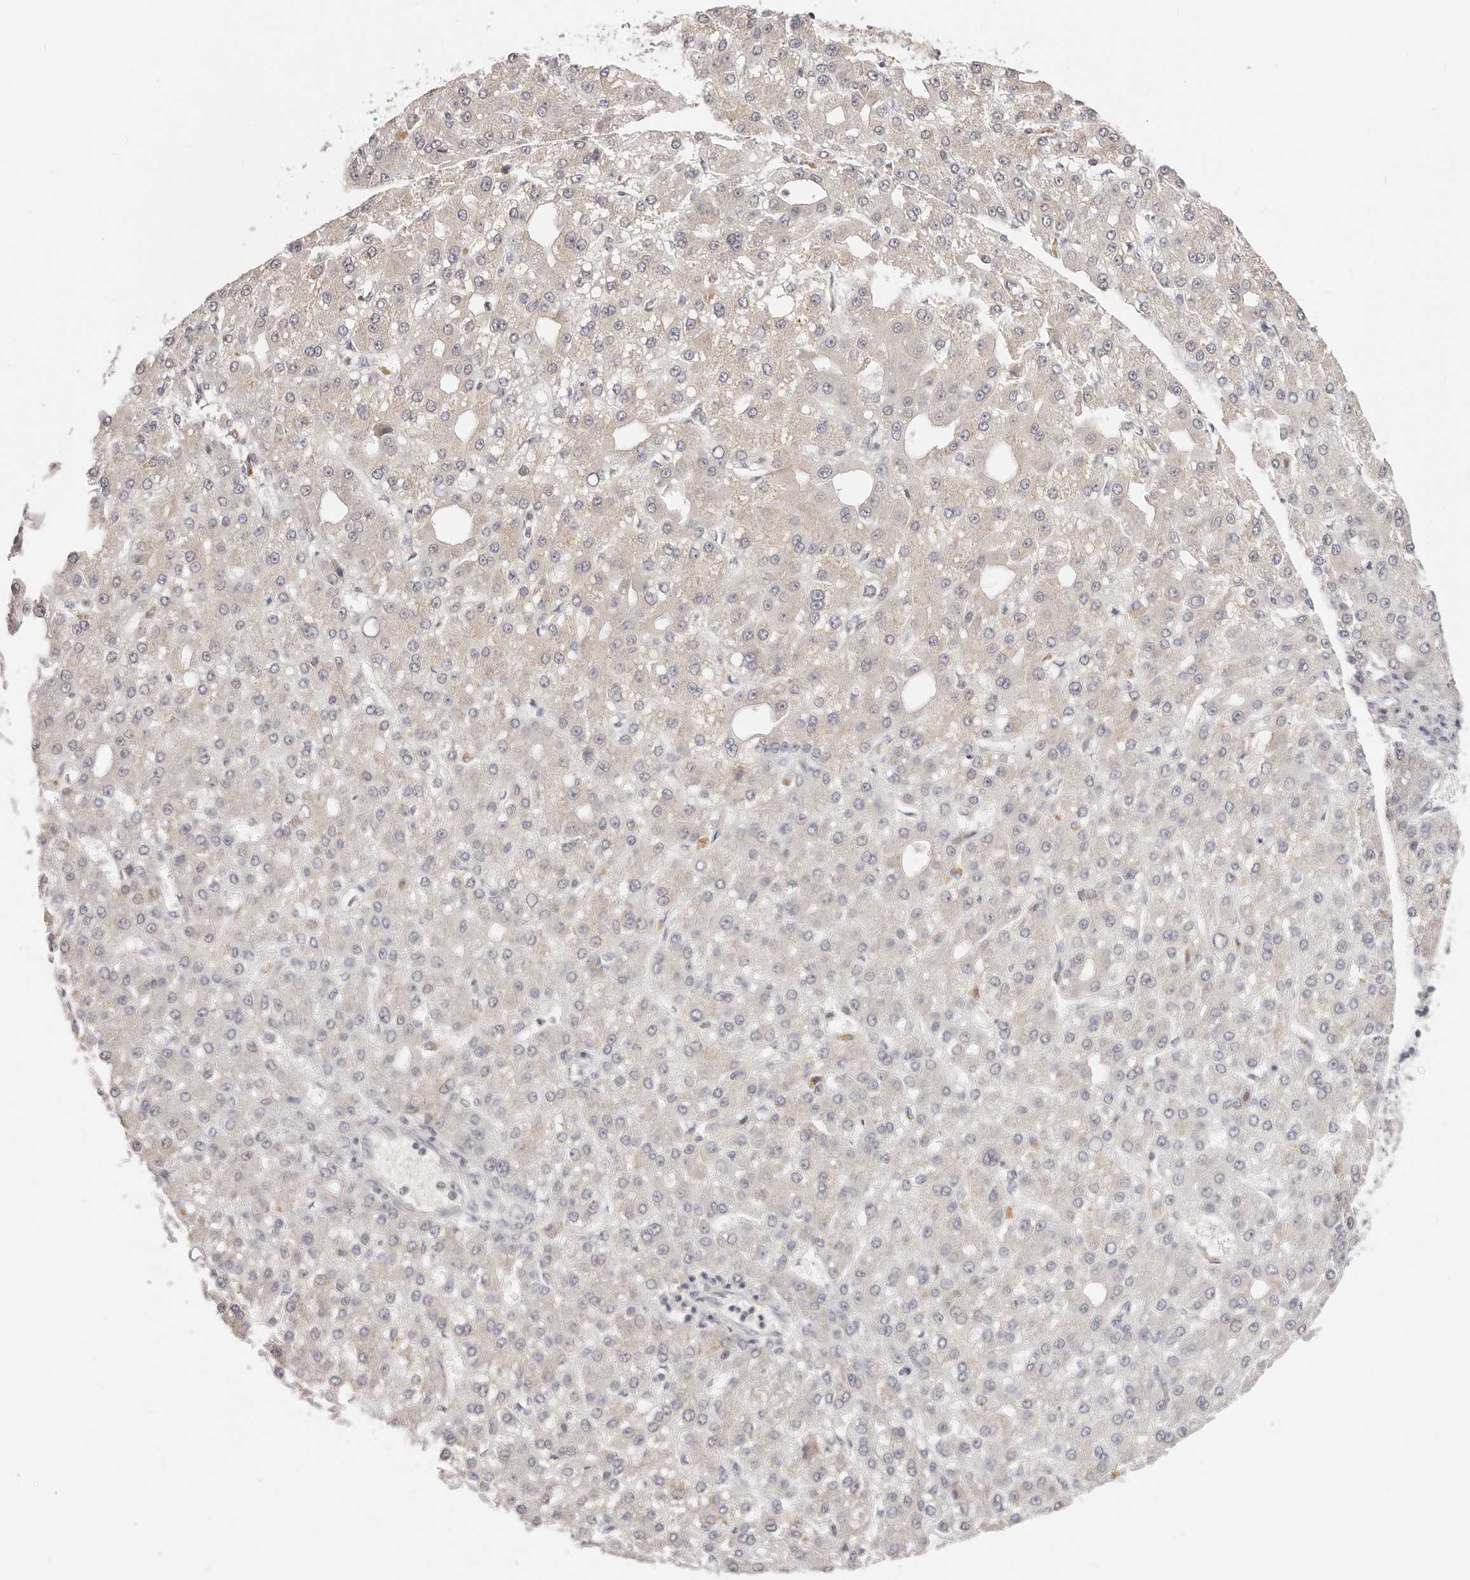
{"staining": {"intensity": "weak", "quantity": "<25%", "location": "cytoplasmic/membranous"}, "tissue": "liver cancer", "cell_type": "Tumor cells", "image_type": "cancer", "snomed": [{"axis": "morphology", "description": "Carcinoma, Hepatocellular, NOS"}, {"axis": "topography", "description": "Liver"}], "caption": "This is an immunohistochemistry photomicrograph of liver hepatocellular carcinoma. There is no staining in tumor cells.", "gene": "GGPS1", "patient": {"sex": "male", "age": 67}}